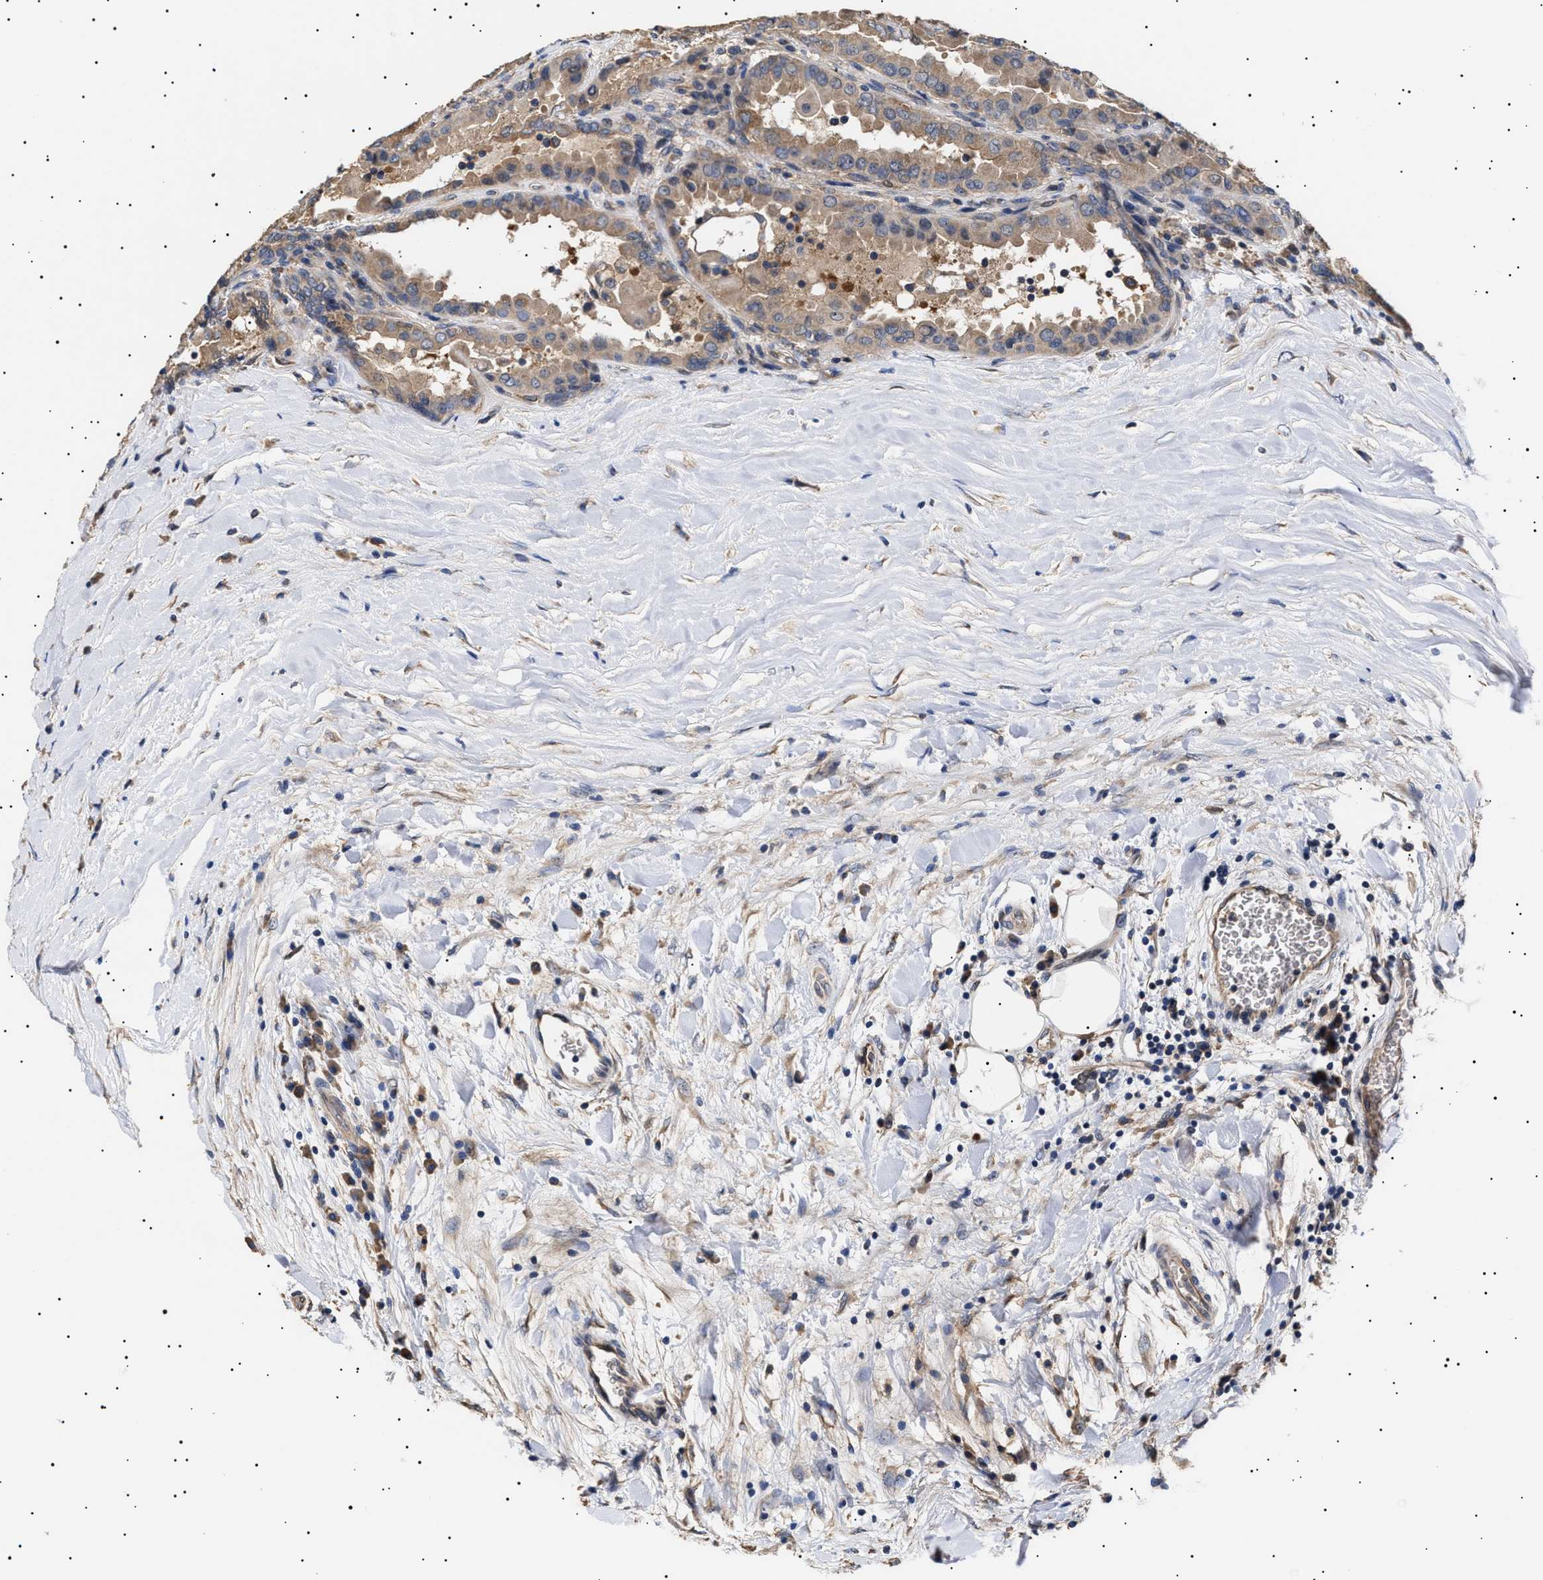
{"staining": {"intensity": "moderate", "quantity": ">75%", "location": "cytoplasmic/membranous"}, "tissue": "thyroid cancer", "cell_type": "Tumor cells", "image_type": "cancer", "snomed": [{"axis": "morphology", "description": "Papillary adenocarcinoma, NOS"}, {"axis": "topography", "description": "Thyroid gland"}], "caption": "Immunohistochemical staining of thyroid cancer (papillary adenocarcinoma) displays medium levels of moderate cytoplasmic/membranous protein expression in approximately >75% of tumor cells. Using DAB (brown) and hematoxylin (blue) stains, captured at high magnification using brightfield microscopy.", "gene": "KRBA1", "patient": {"sex": "male", "age": 33}}